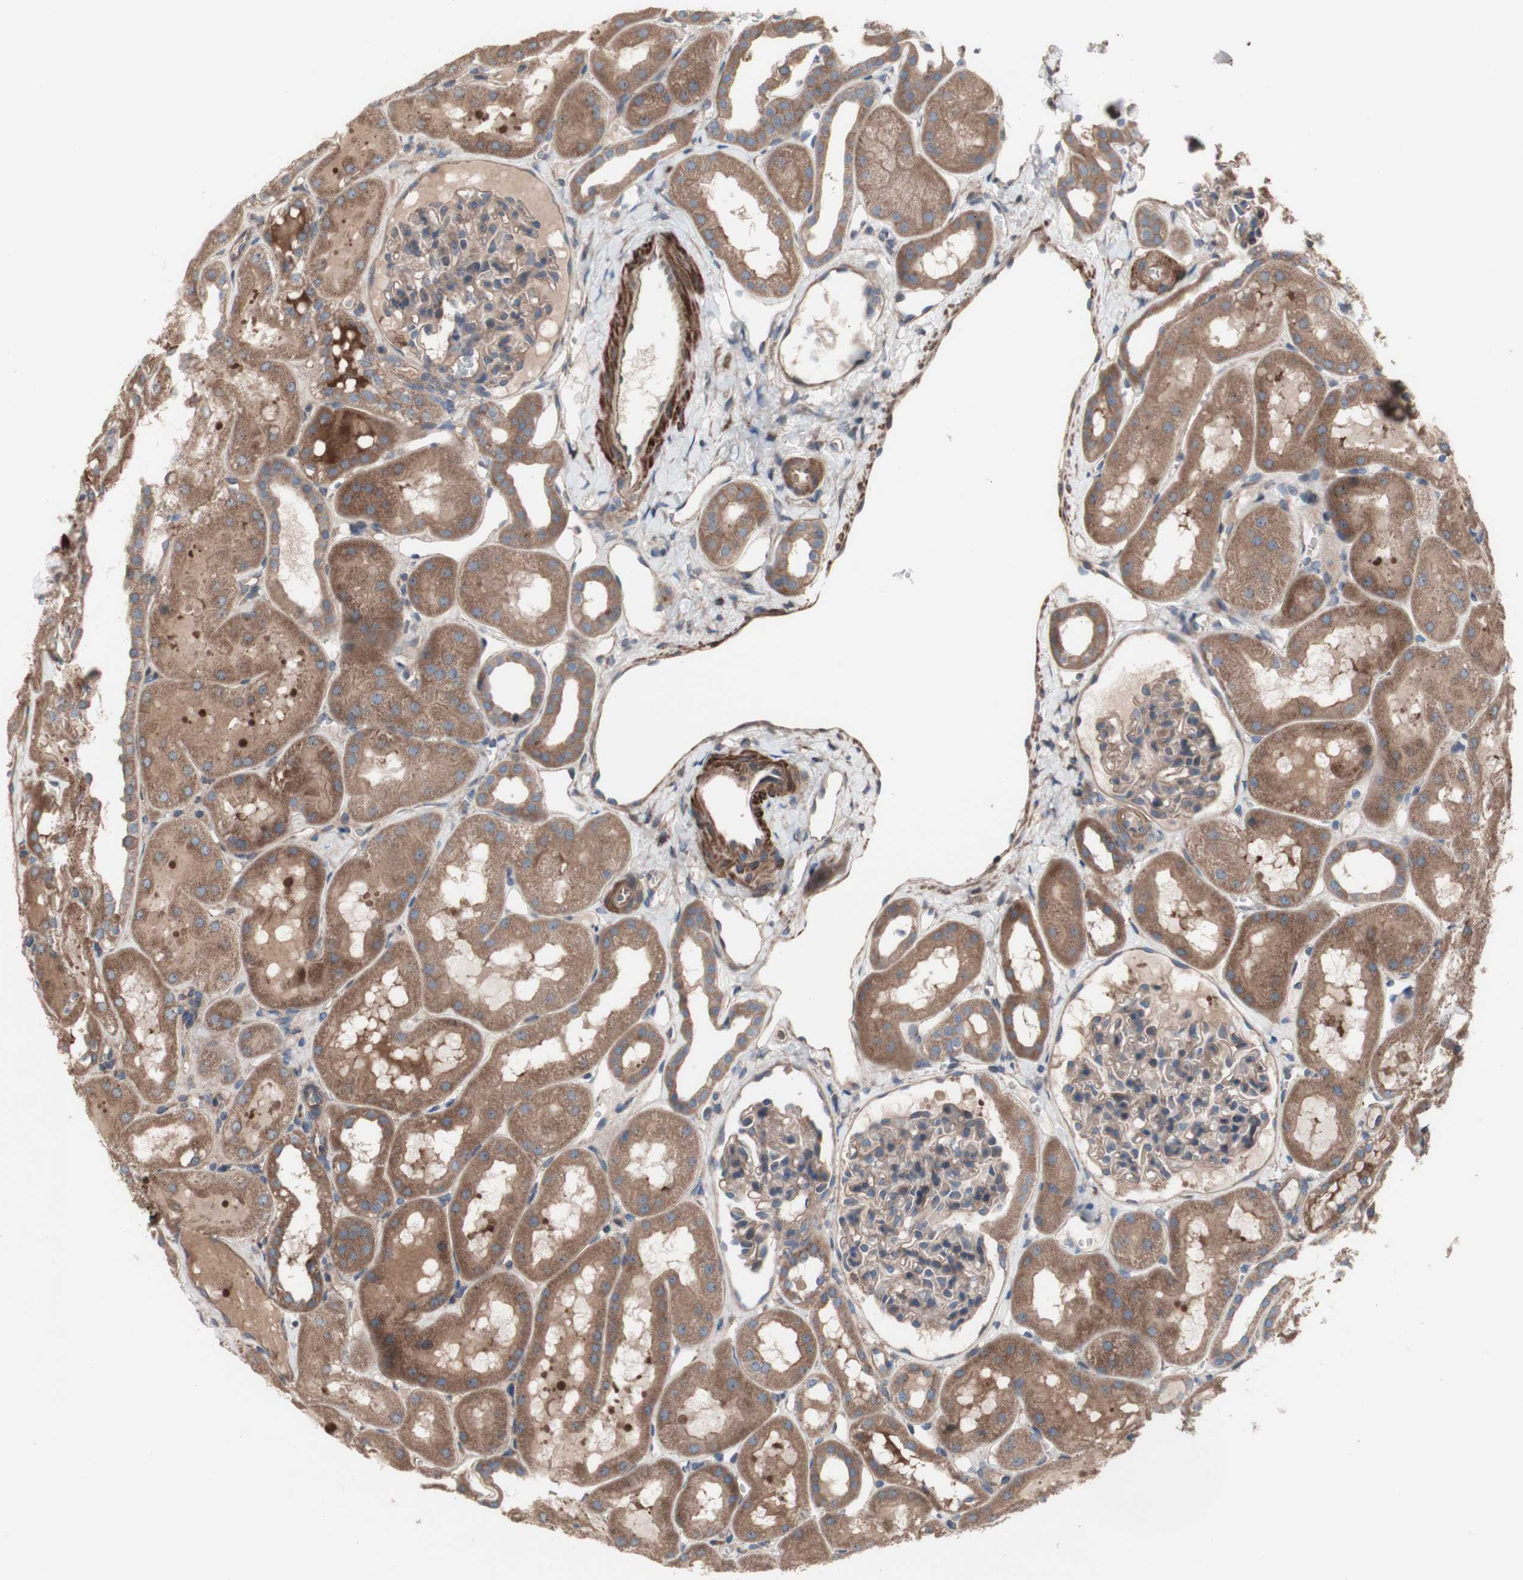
{"staining": {"intensity": "weak", "quantity": ">75%", "location": "cytoplasmic/membranous"}, "tissue": "kidney", "cell_type": "Cells in glomeruli", "image_type": "normal", "snomed": [{"axis": "morphology", "description": "Normal tissue, NOS"}, {"axis": "topography", "description": "Kidney"}, {"axis": "topography", "description": "Urinary bladder"}], "caption": "A low amount of weak cytoplasmic/membranous staining is present in about >75% of cells in glomeruli in unremarkable kidney.", "gene": "COPB1", "patient": {"sex": "male", "age": 16}}